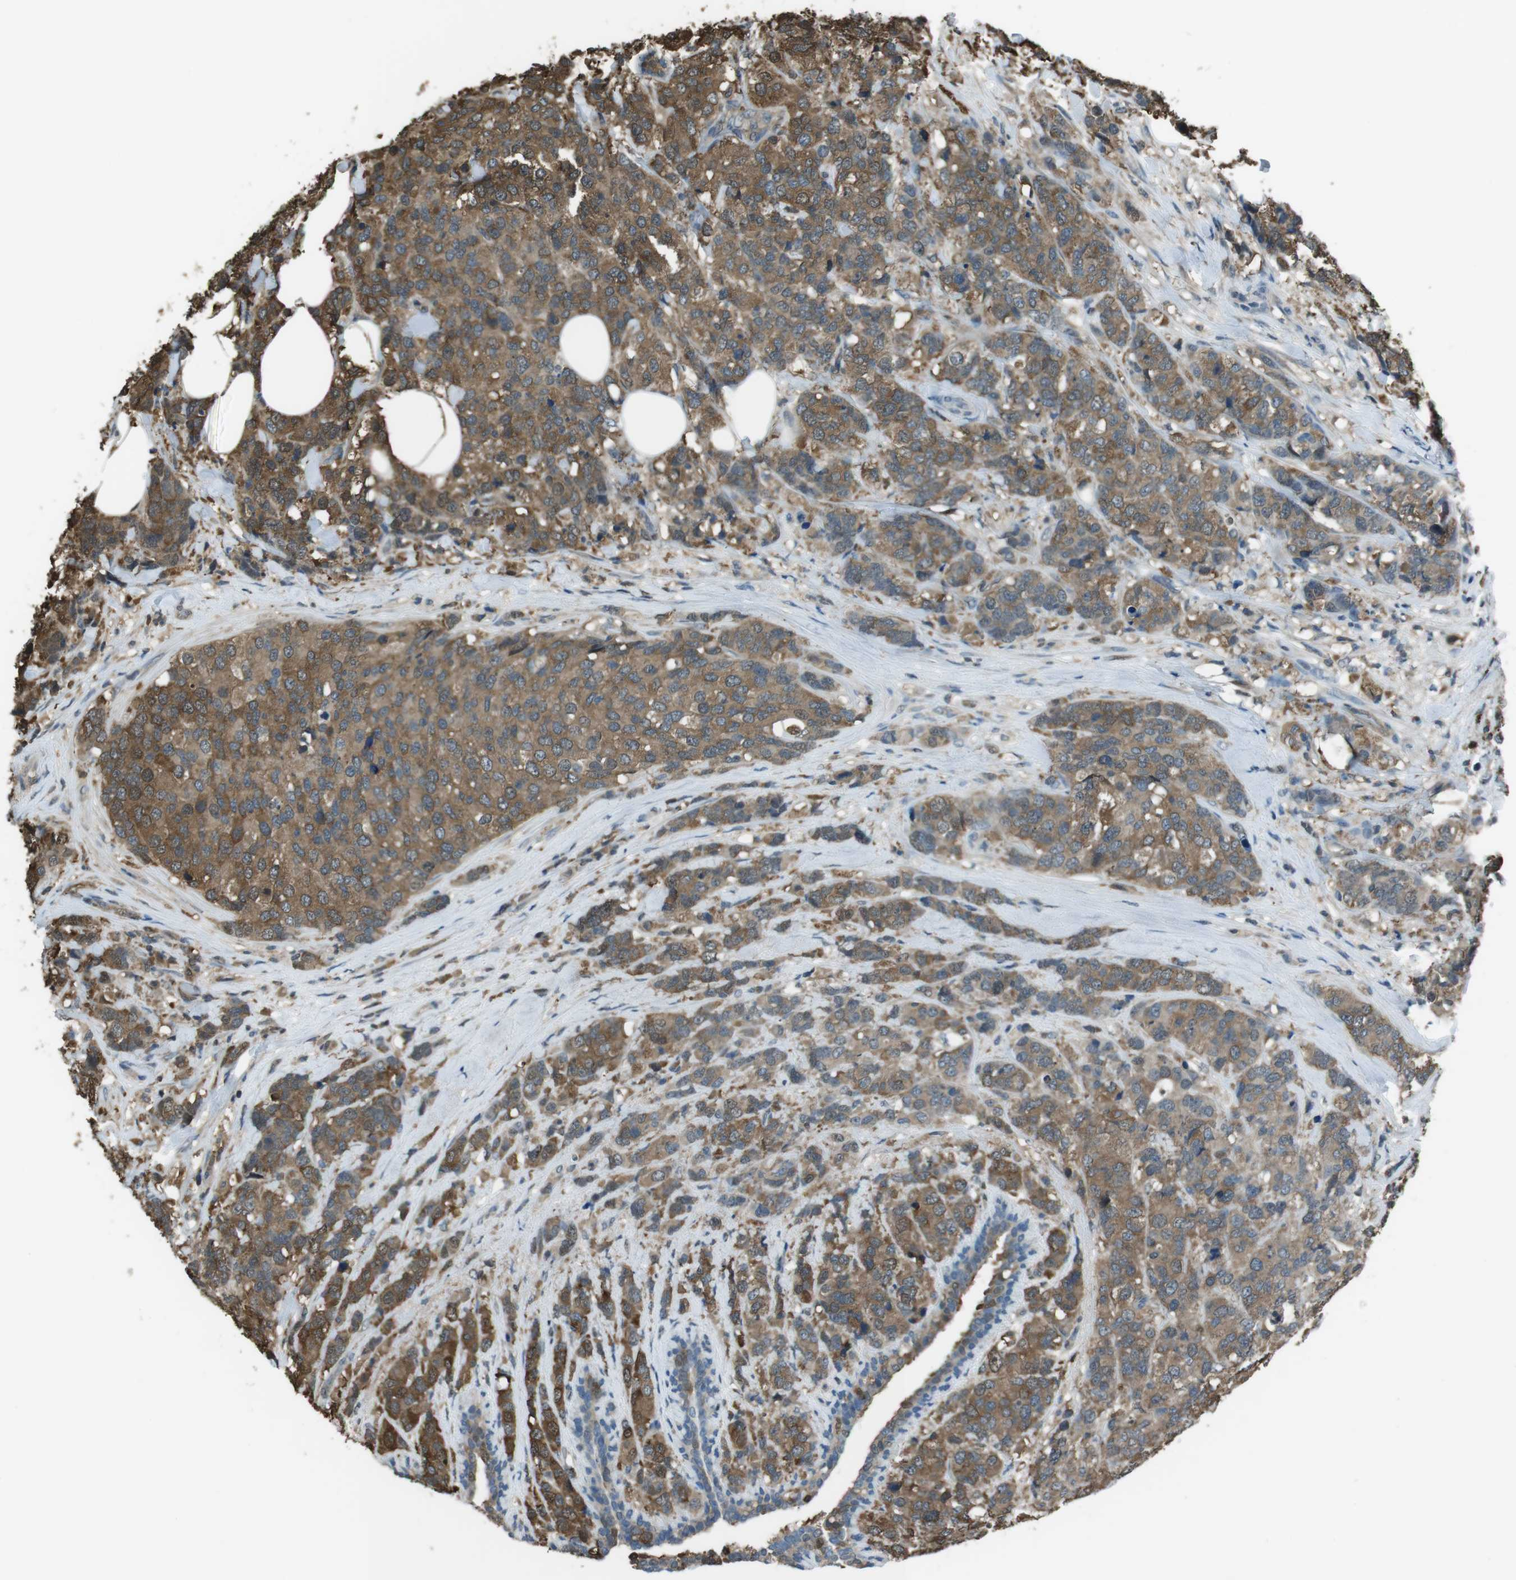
{"staining": {"intensity": "moderate", "quantity": ">75%", "location": "cytoplasmic/membranous"}, "tissue": "breast cancer", "cell_type": "Tumor cells", "image_type": "cancer", "snomed": [{"axis": "morphology", "description": "Lobular carcinoma"}, {"axis": "topography", "description": "Breast"}], "caption": "High-power microscopy captured an immunohistochemistry micrograph of lobular carcinoma (breast), revealing moderate cytoplasmic/membranous expression in about >75% of tumor cells. Ihc stains the protein of interest in brown and the nuclei are stained blue.", "gene": "TWSG1", "patient": {"sex": "female", "age": 59}}